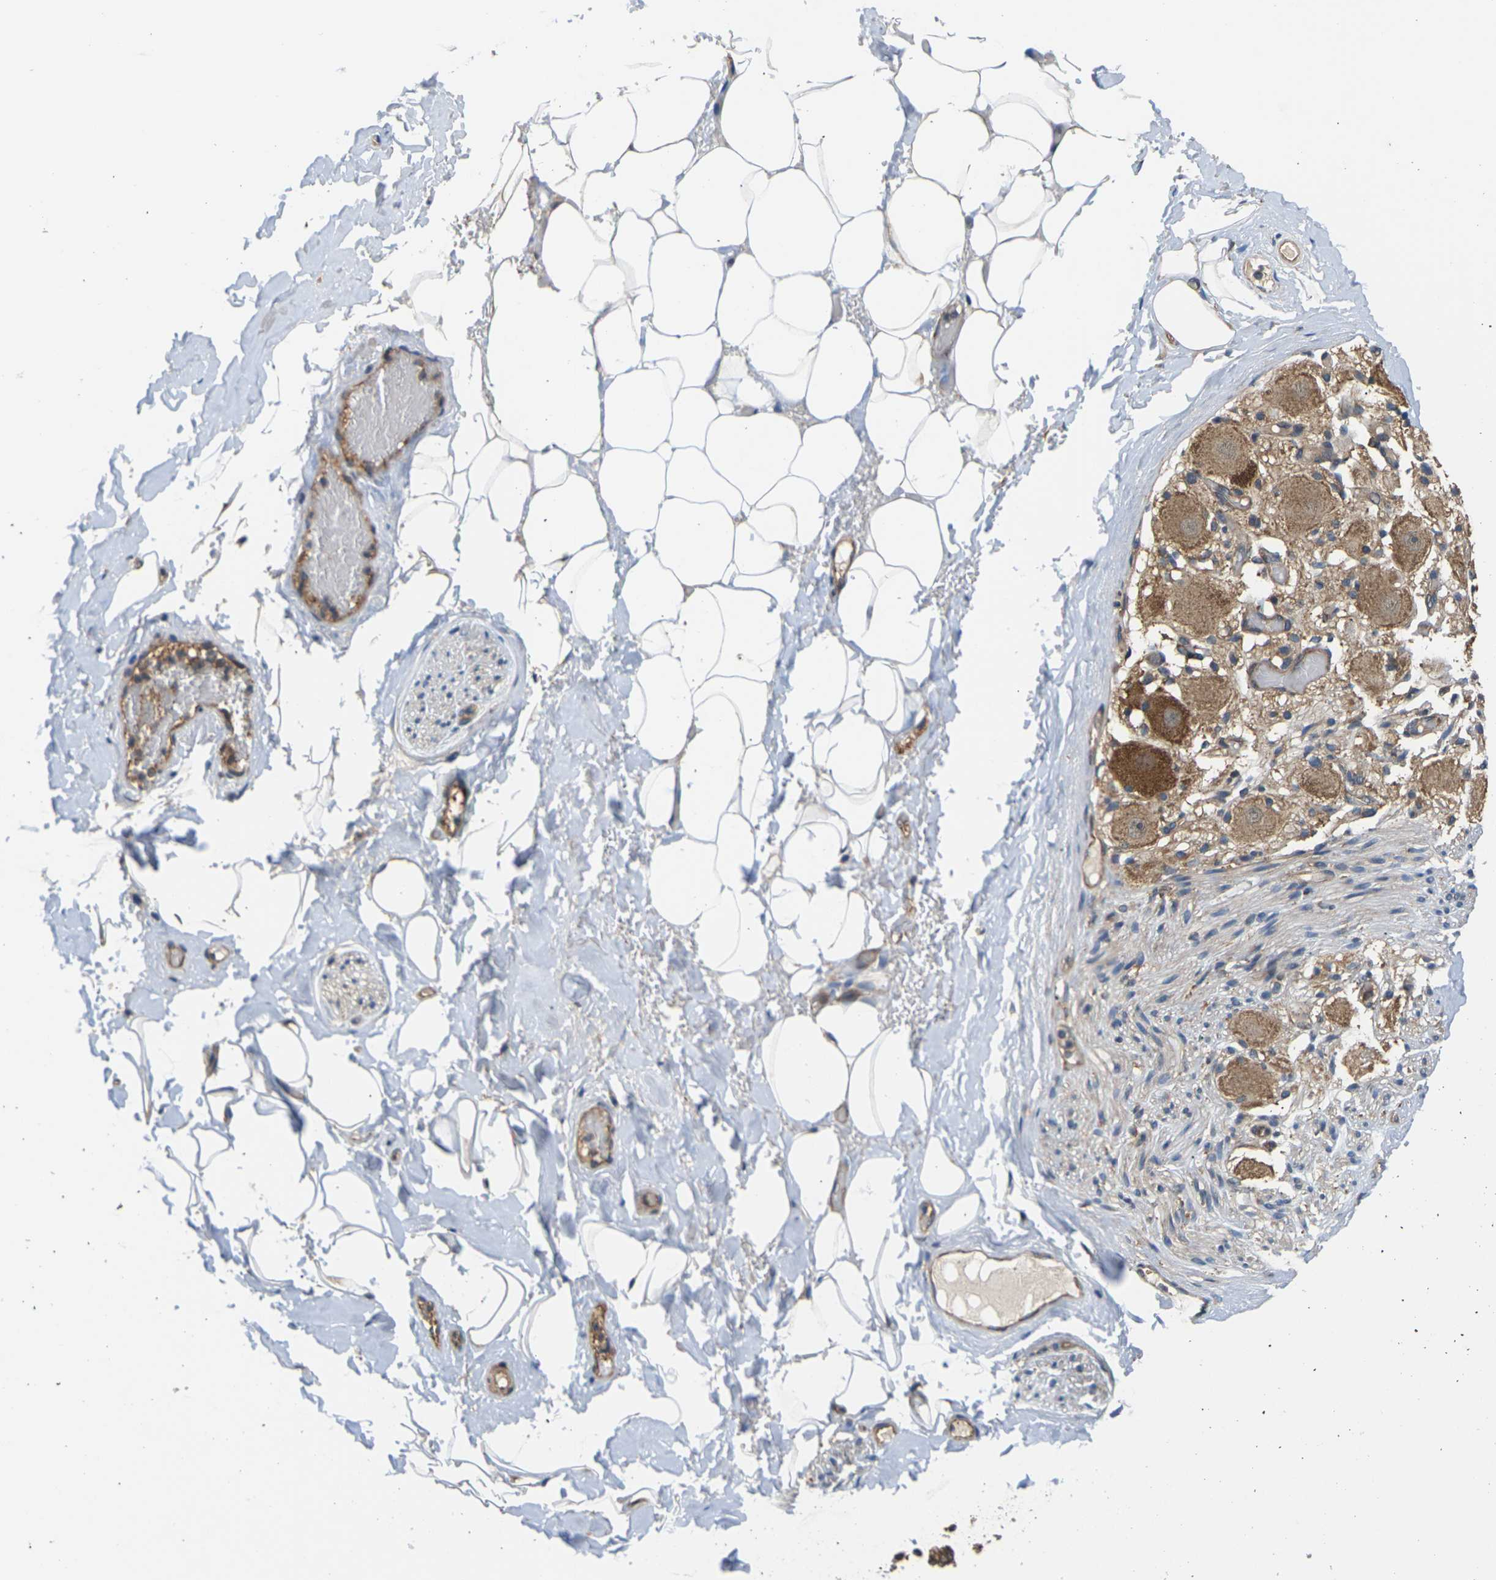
{"staining": {"intensity": "negative", "quantity": "none", "location": "none"}, "tissue": "adipose tissue", "cell_type": "Adipocytes", "image_type": "normal", "snomed": [{"axis": "morphology", "description": "Normal tissue, NOS"}, {"axis": "topography", "description": "Peripheral nerve tissue"}], "caption": "This image is of benign adipose tissue stained with IHC to label a protein in brown with the nuclei are counter-stained blue. There is no staining in adipocytes. The staining is performed using DAB (3,3'-diaminobenzidine) brown chromogen with nuclei counter-stained in using hematoxylin.", "gene": "NRAS", "patient": {"sex": "male", "age": 70}}